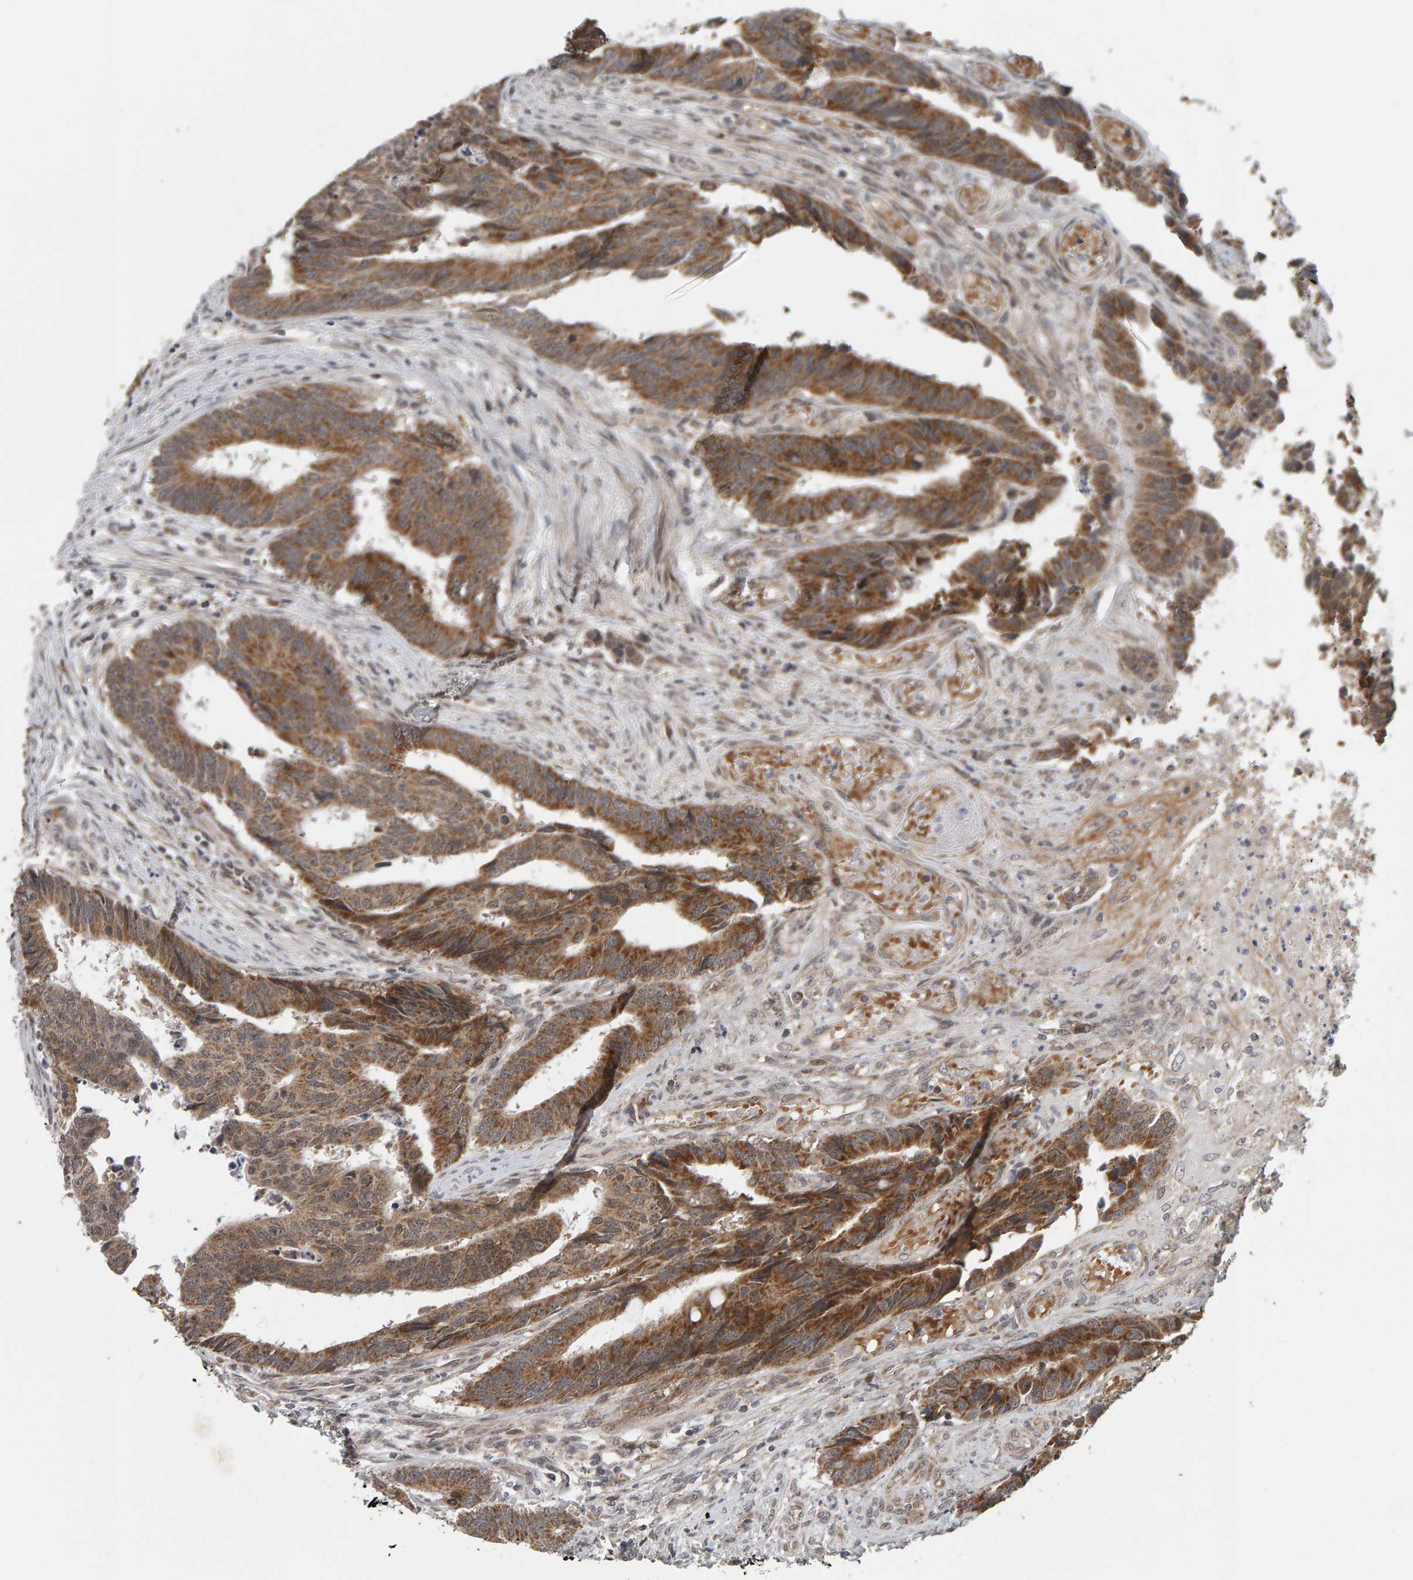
{"staining": {"intensity": "moderate", "quantity": ">75%", "location": "cytoplasmic/membranous"}, "tissue": "colorectal cancer", "cell_type": "Tumor cells", "image_type": "cancer", "snomed": [{"axis": "morphology", "description": "Adenocarcinoma, NOS"}, {"axis": "topography", "description": "Rectum"}], "caption": "This micrograph displays IHC staining of colorectal cancer, with medium moderate cytoplasmic/membranous positivity in about >75% of tumor cells.", "gene": "DAP3", "patient": {"sex": "male", "age": 84}}